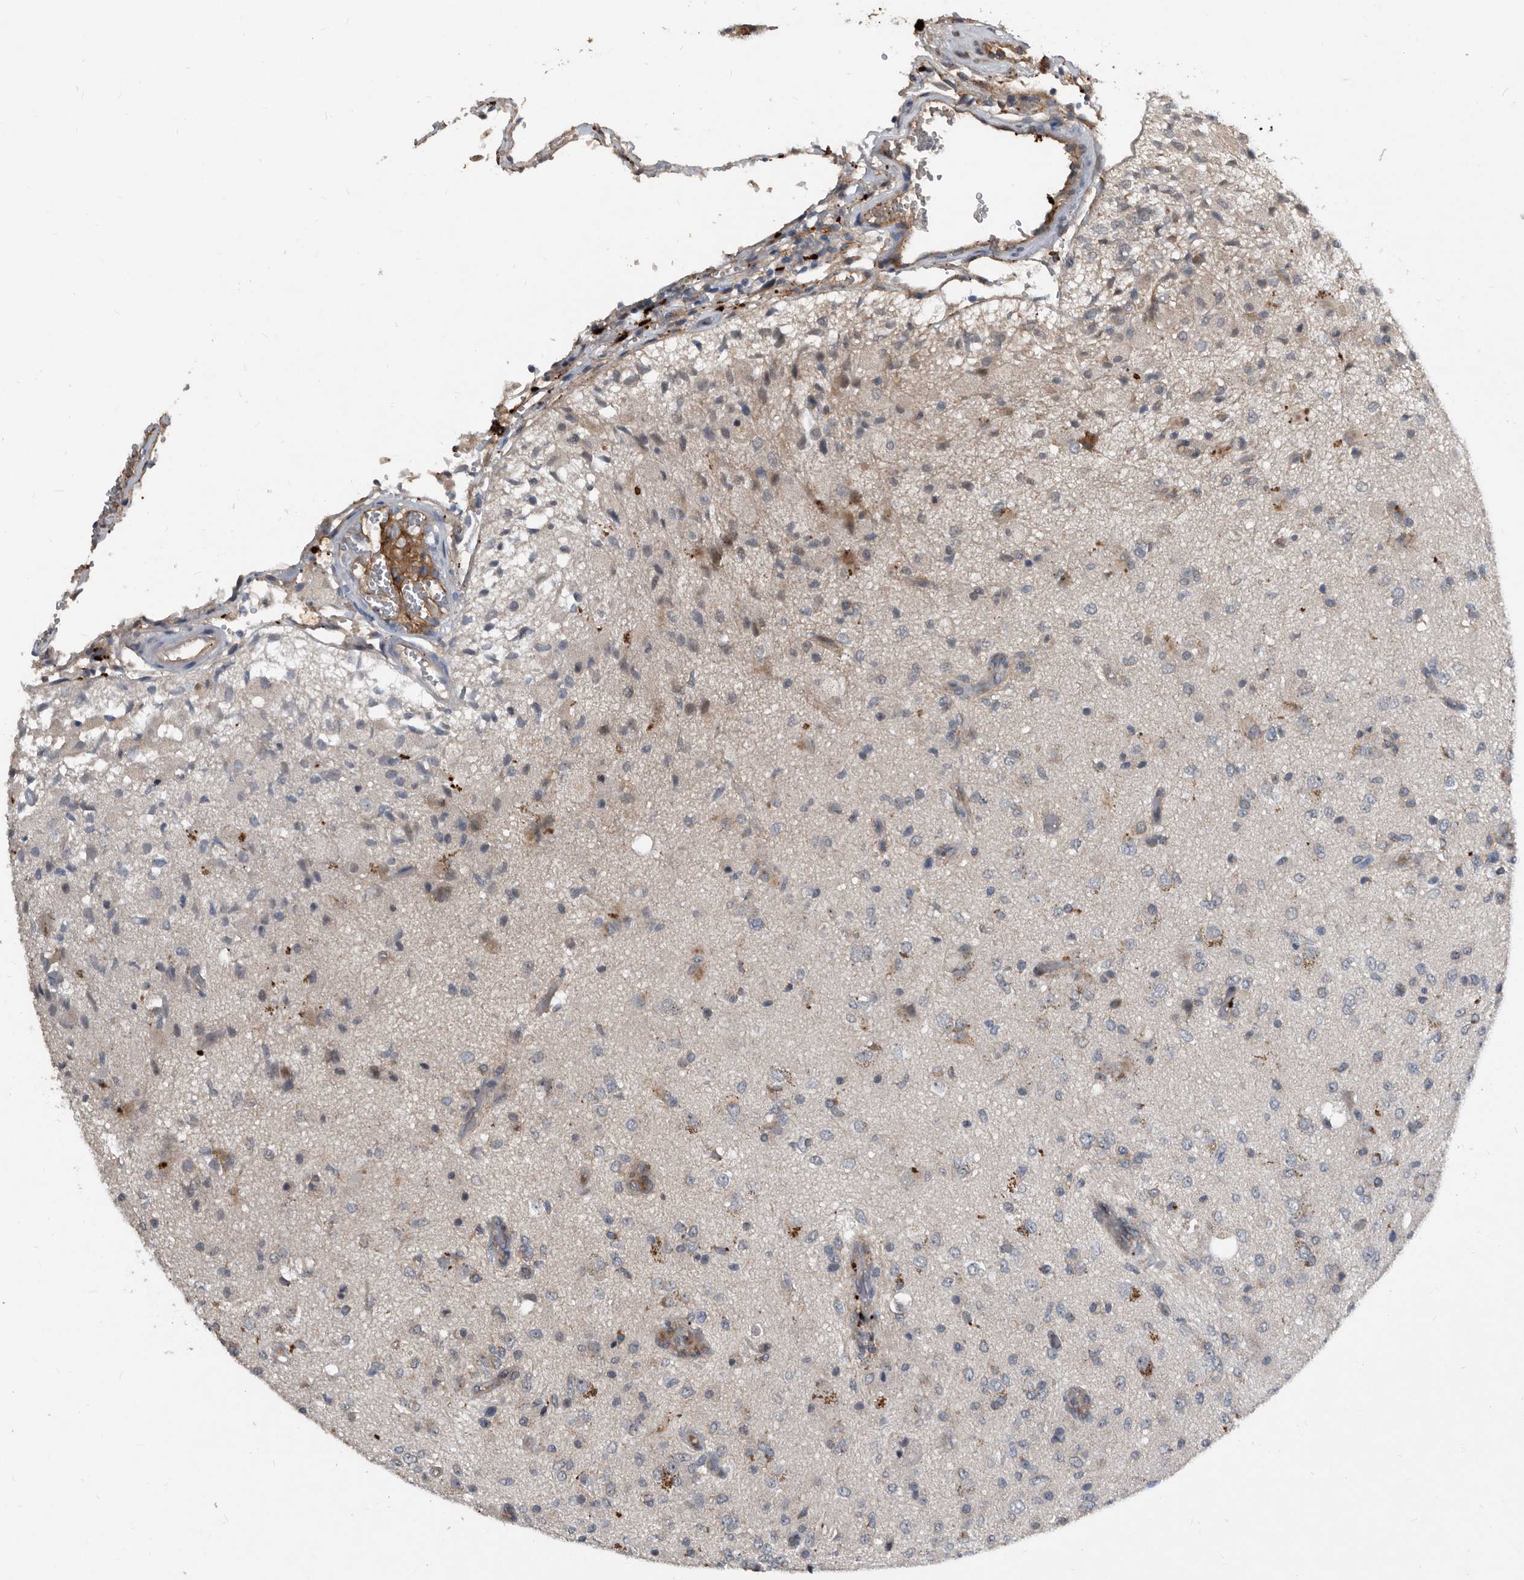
{"staining": {"intensity": "weak", "quantity": "<25%", "location": "cytoplasmic/membranous"}, "tissue": "glioma", "cell_type": "Tumor cells", "image_type": "cancer", "snomed": [{"axis": "morphology", "description": "Normal tissue, NOS"}, {"axis": "morphology", "description": "Glioma, malignant, High grade"}, {"axis": "topography", "description": "Cerebral cortex"}], "caption": "DAB immunohistochemical staining of glioma demonstrates no significant expression in tumor cells.", "gene": "PI15", "patient": {"sex": "male", "age": 77}}